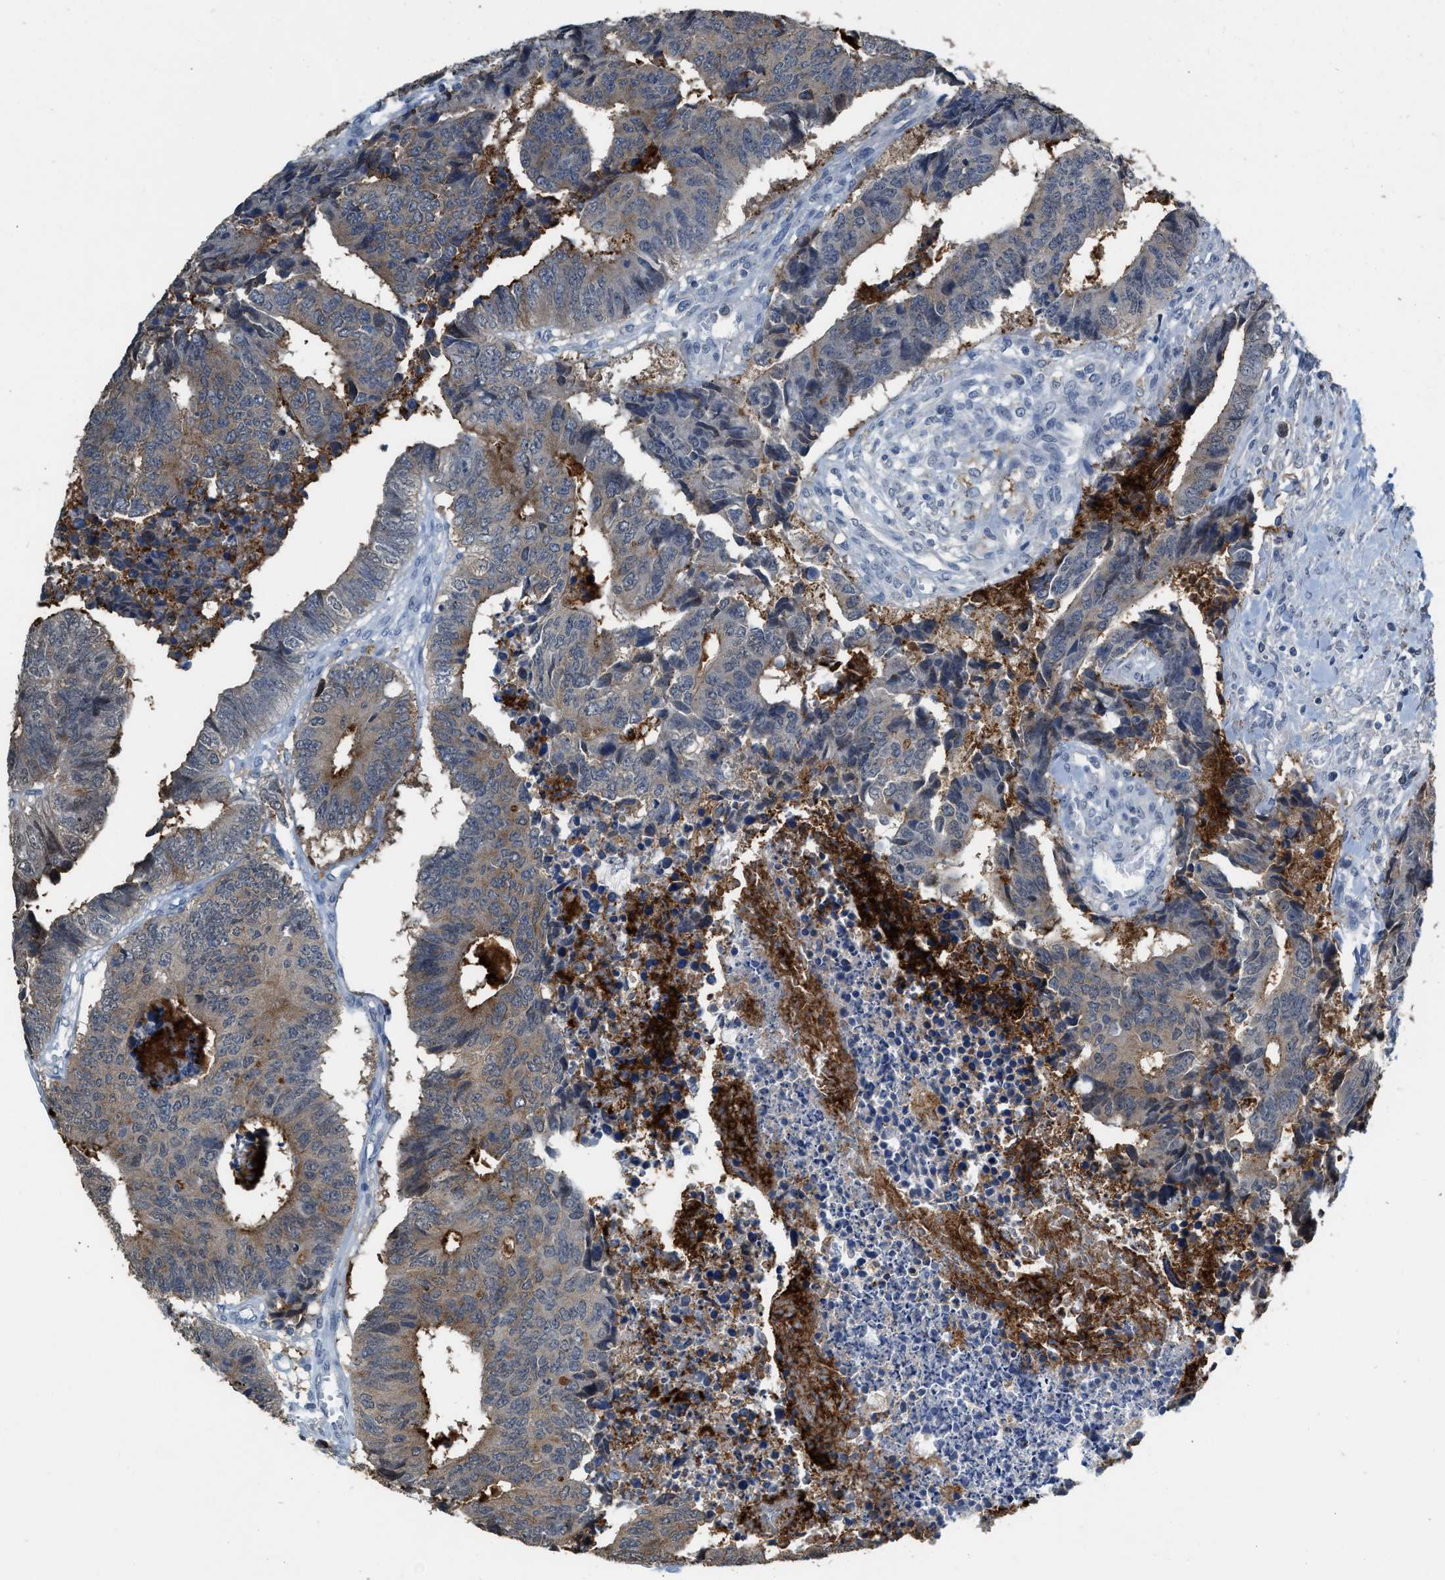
{"staining": {"intensity": "moderate", "quantity": ">75%", "location": "cytoplasmic/membranous"}, "tissue": "colorectal cancer", "cell_type": "Tumor cells", "image_type": "cancer", "snomed": [{"axis": "morphology", "description": "Adenocarcinoma, NOS"}, {"axis": "topography", "description": "Rectum"}], "caption": "High-magnification brightfield microscopy of colorectal cancer stained with DAB (brown) and counterstained with hematoxylin (blue). tumor cells exhibit moderate cytoplasmic/membranous staining is appreciated in approximately>75% of cells.", "gene": "BAIAP2L1", "patient": {"sex": "male", "age": 84}}